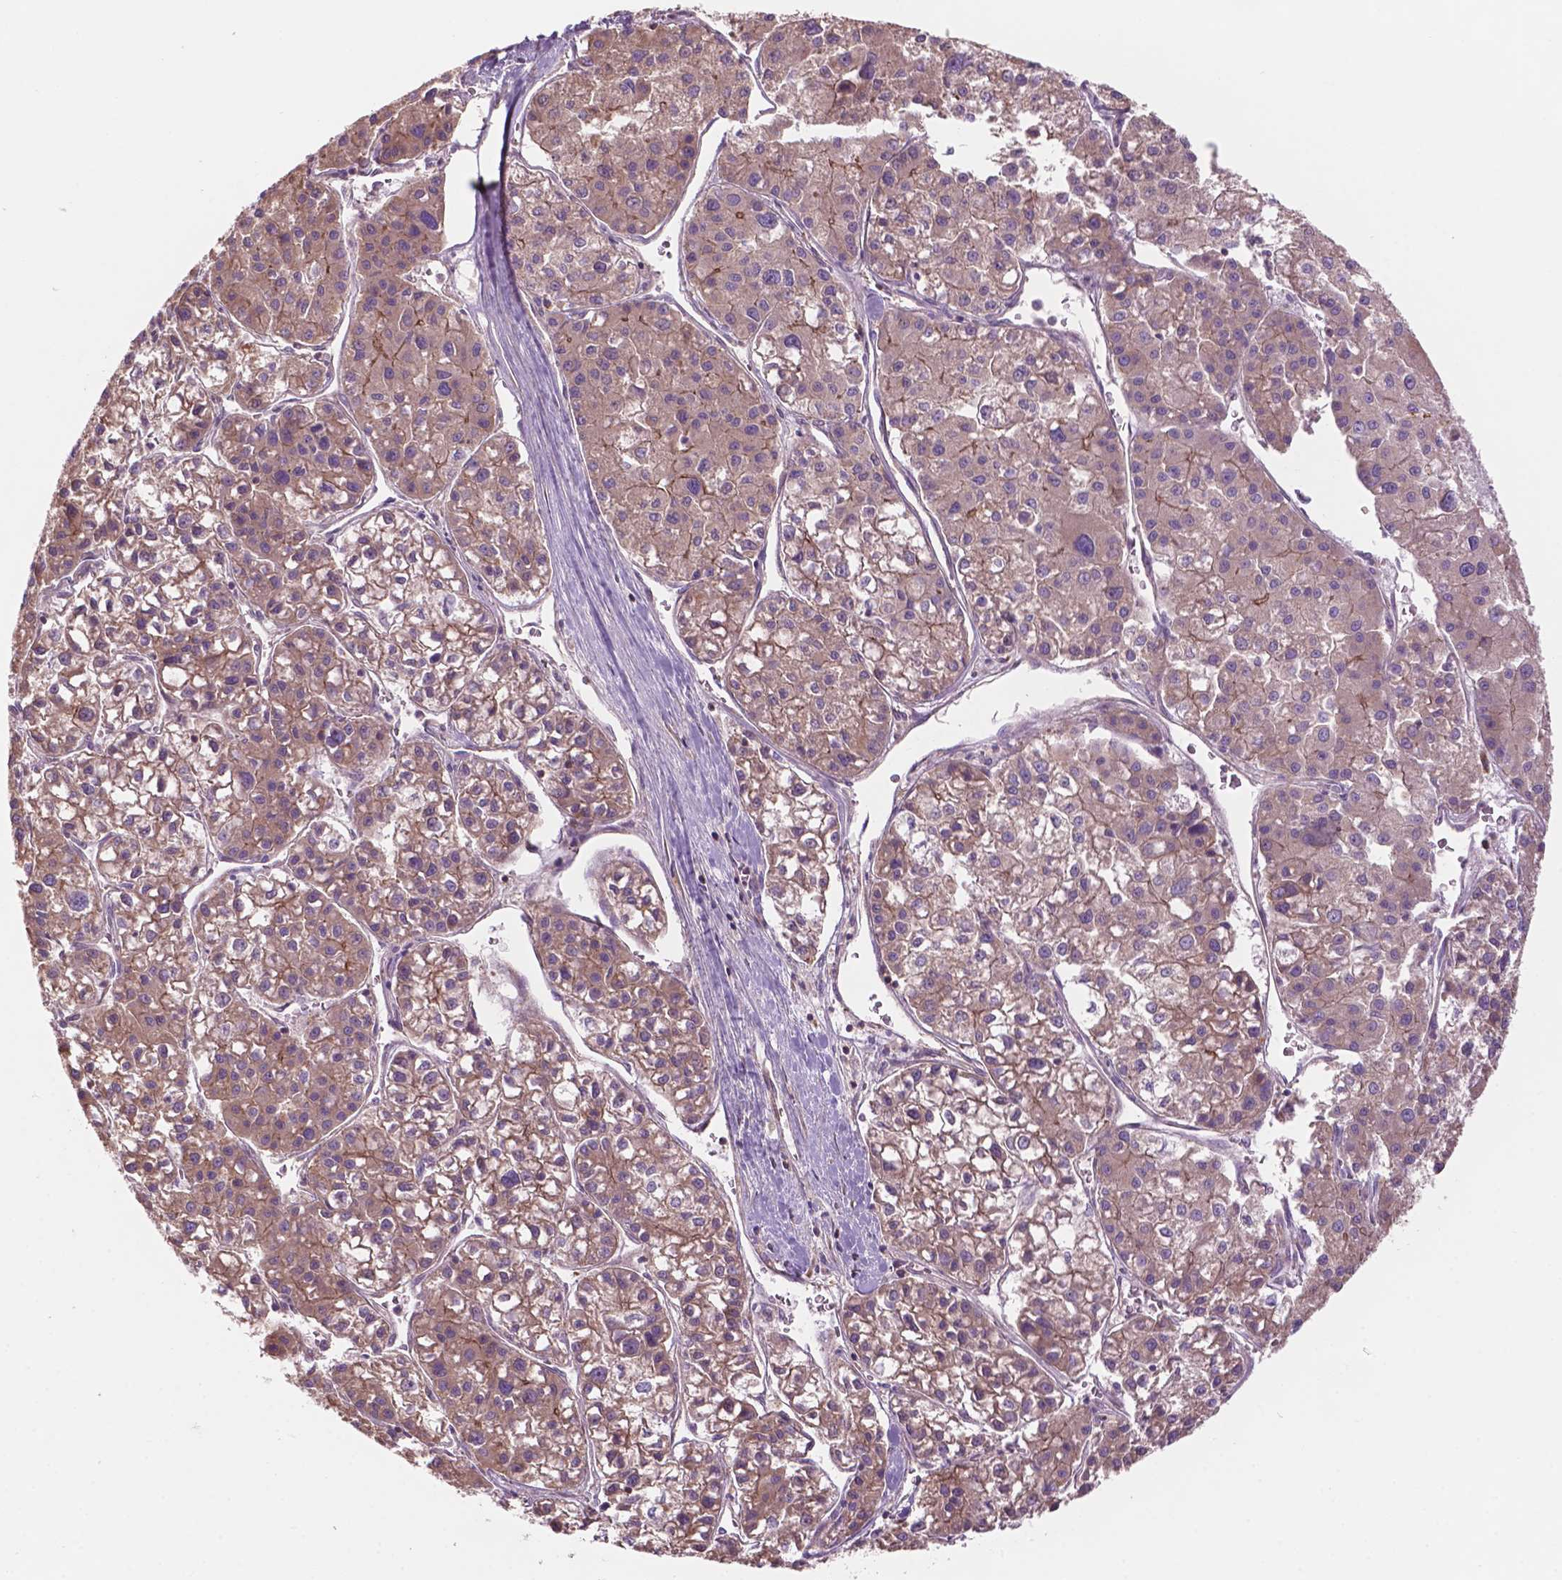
{"staining": {"intensity": "weak", "quantity": "<25%", "location": "cytoplasmic/membranous"}, "tissue": "liver cancer", "cell_type": "Tumor cells", "image_type": "cancer", "snomed": [{"axis": "morphology", "description": "Carcinoma, Hepatocellular, NOS"}, {"axis": "topography", "description": "Liver"}], "caption": "Immunohistochemistry (IHC) image of human hepatocellular carcinoma (liver) stained for a protein (brown), which shows no staining in tumor cells.", "gene": "SURF4", "patient": {"sex": "male", "age": 73}}